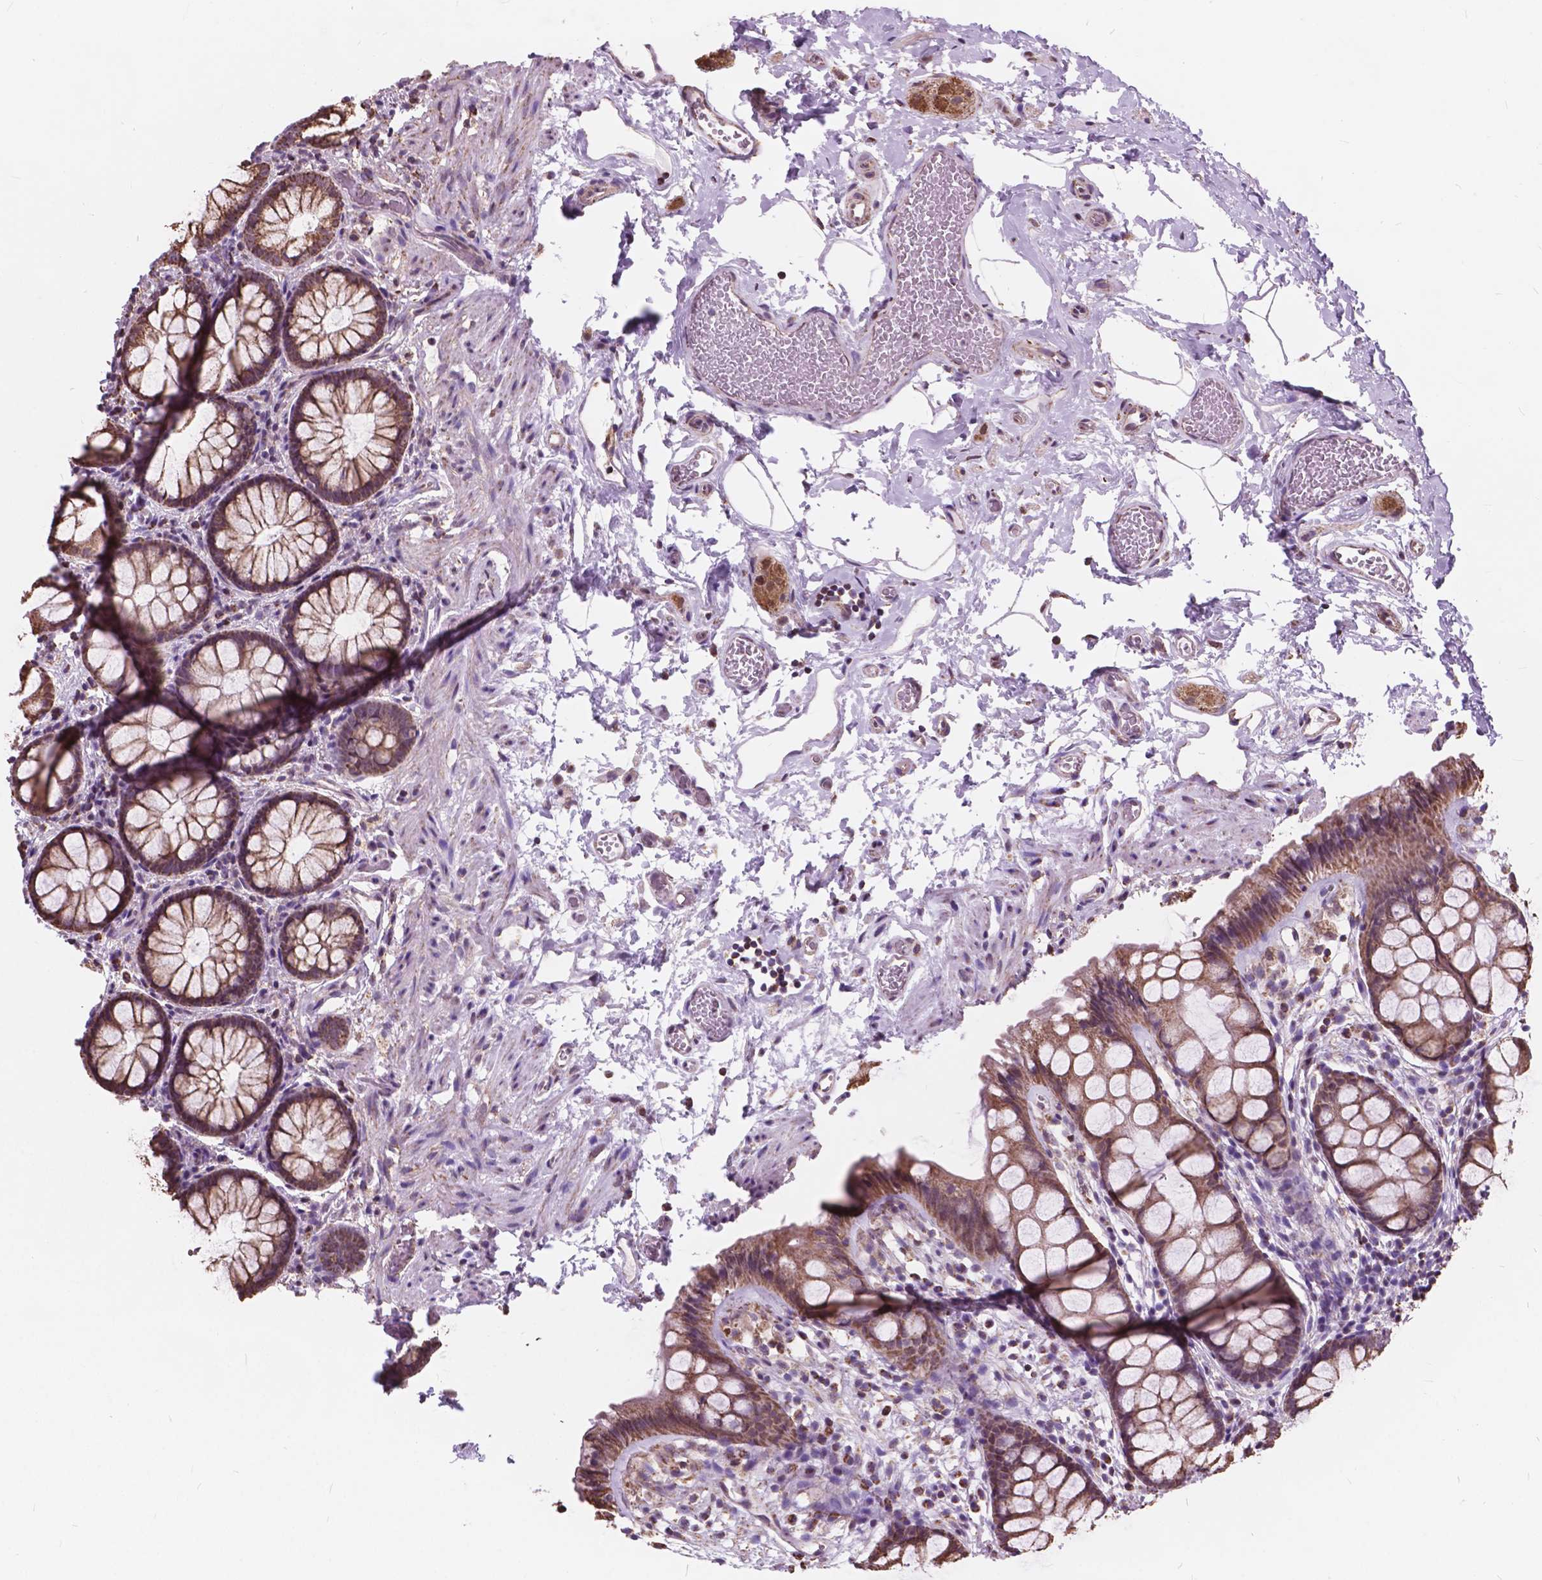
{"staining": {"intensity": "moderate", "quantity": ">75%", "location": "cytoplasmic/membranous"}, "tissue": "rectum", "cell_type": "Glandular cells", "image_type": "normal", "snomed": [{"axis": "morphology", "description": "Normal tissue, NOS"}, {"axis": "topography", "description": "Rectum"}], "caption": "IHC histopathology image of normal human rectum stained for a protein (brown), which displays medium levels of moderate cytoplasmic/membranous expression in about >75% of glandular cells.", "gene": "SCOC", "patient": {"sex": "female", "age": 62}}